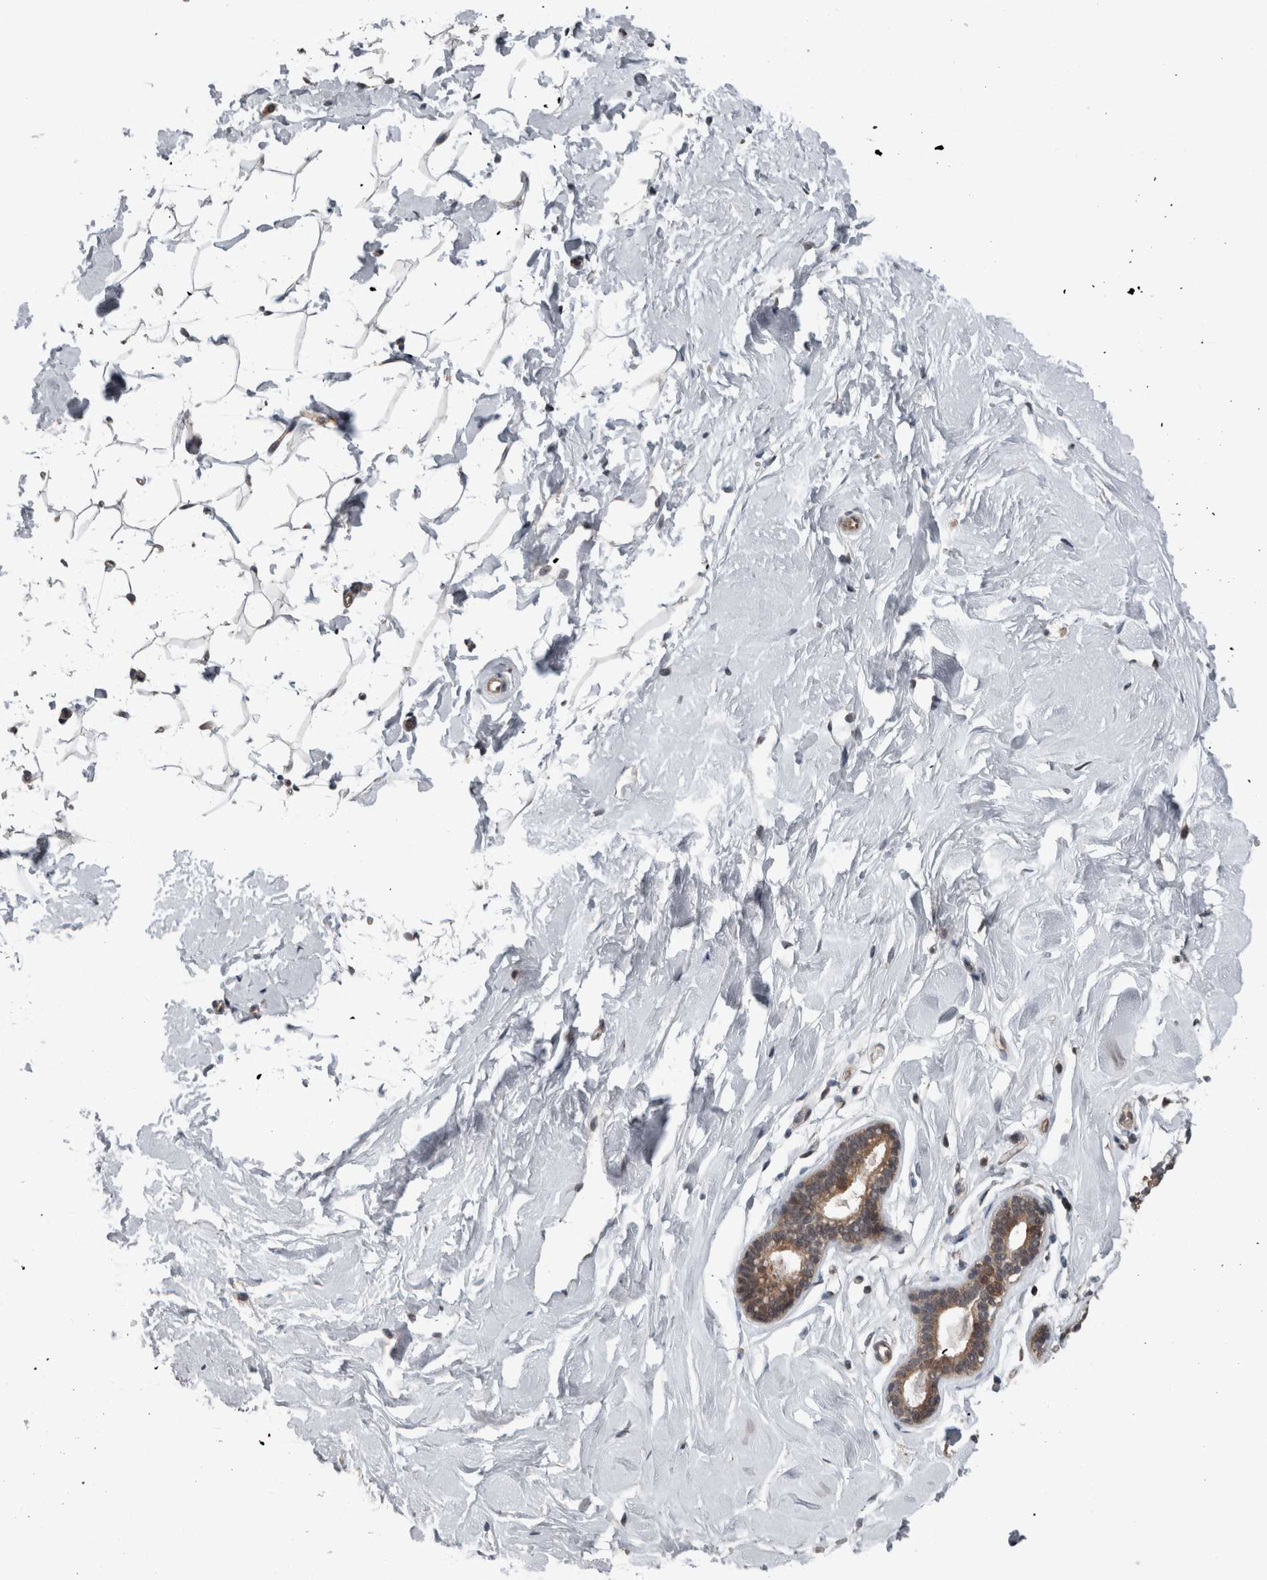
{"staining": {"intensity": "weak", "quantity": ">75%", "location": "cytoplasmic/membranous,nuclear"}, "tissue": "breast", "cell_type": "Adipocytes", "image_type": "normal", "snomed": [{"axis": "morphology", "description": "Normal tissue, NOS"}, {"axis": "topography", "description": "Breast"}], "caption": "Protein staining of benign breast reveals weak cytoplasmic/membranous,nuclear positivity in approximately >75% of adipocytes. Nuclei are stained in blue.", "gene": "ENY2", "patient": {"sex": "female", "age": 23}}